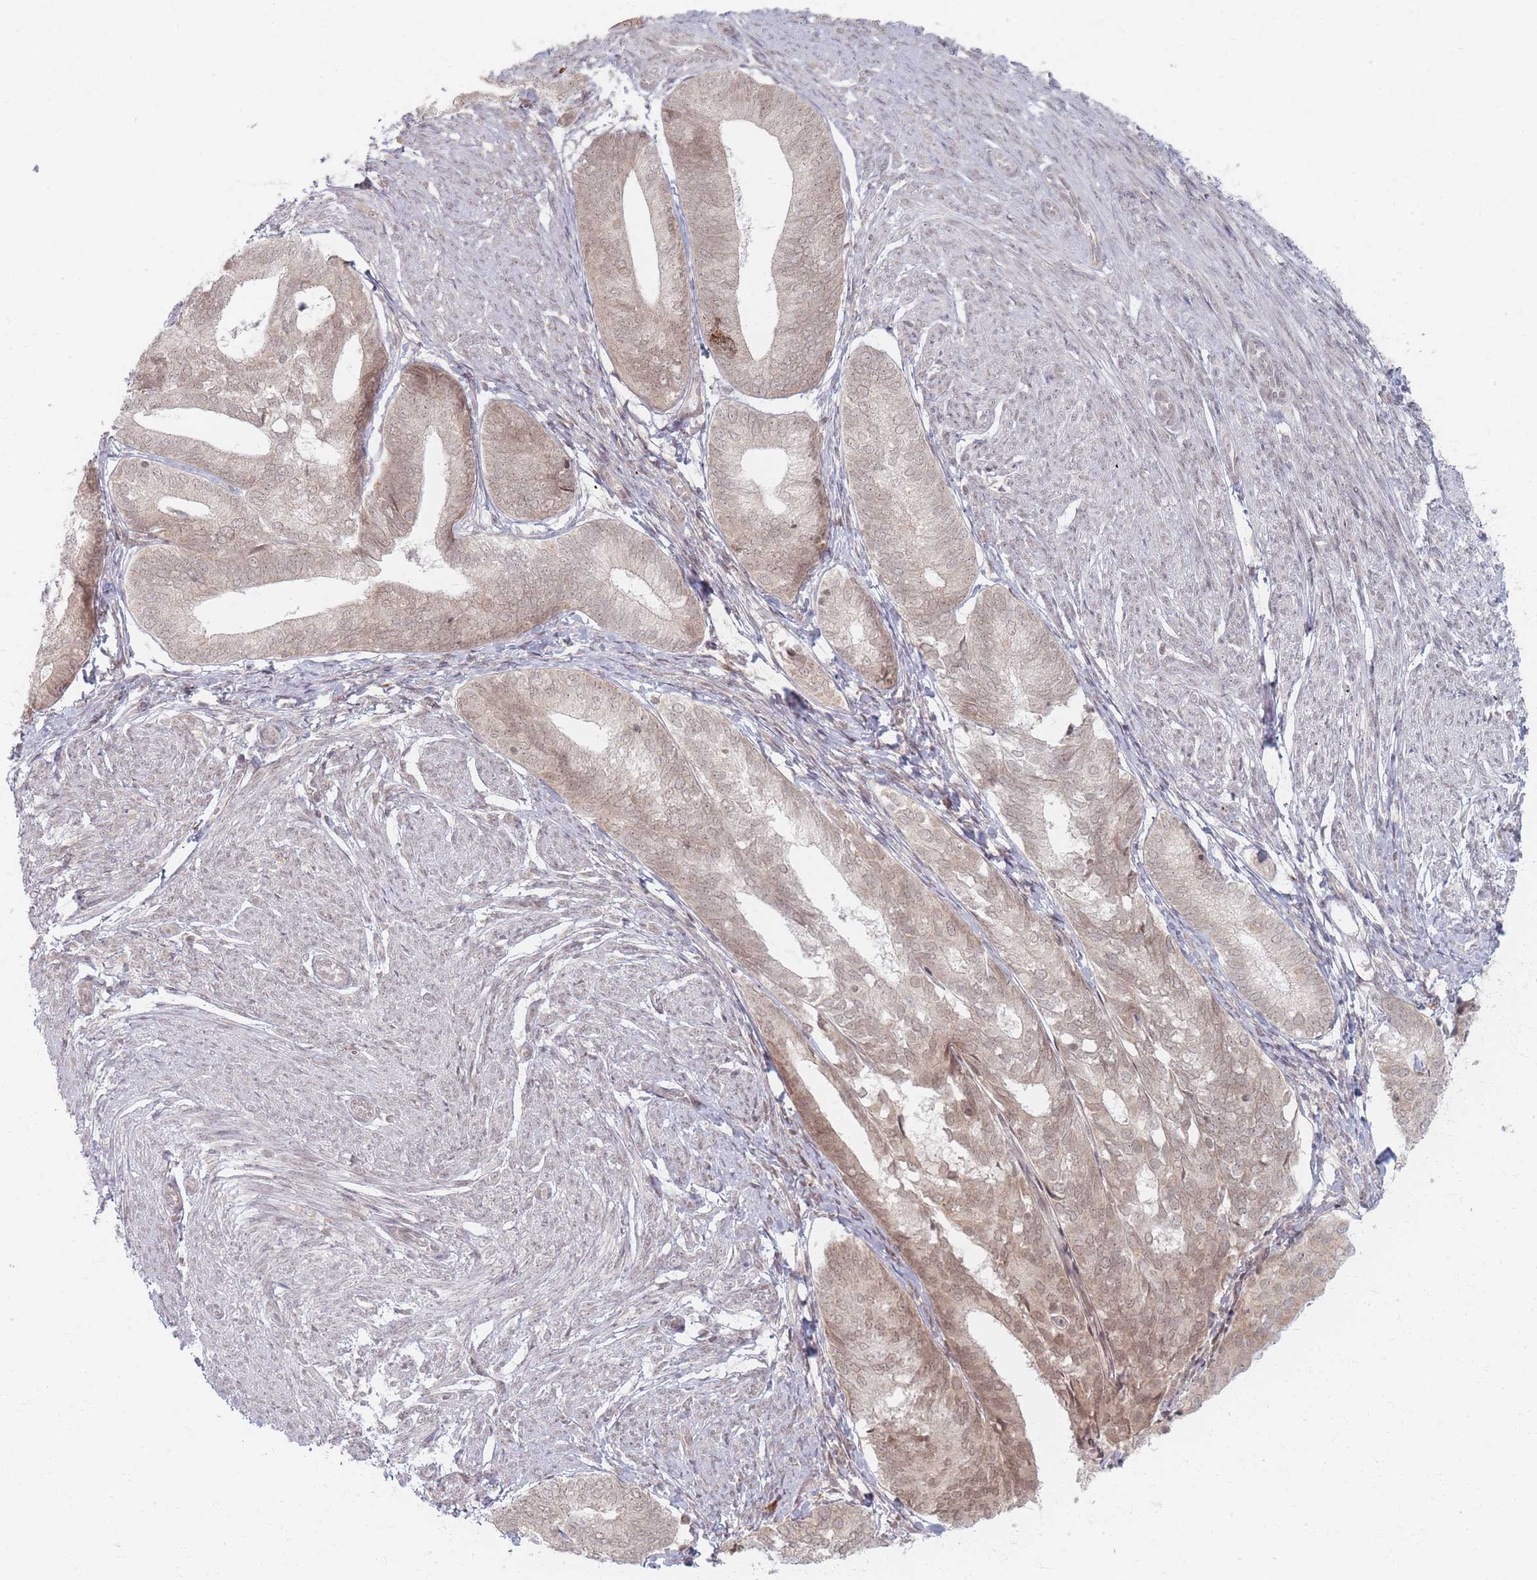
{"staining": {"intensity": "weak", "quantity": ">75%", "location": "cytoplasmic/membranous,nuclear"}, "tissue": "endometrial cancer", "cell_type": "Tumor cells", "image_type": "cancer", "snomed": [{"axis": "morphology", "description": "Adenocarcinoma, NOS"}, {"axis": "topography", "description": "Endometrium"}], "caption": "The photomicrograph exhibits immunohistochemical staining of endometrial adenocarcinoma. There is weak cytoplasmic/membranous and nuclear positivity is identified in about >75% of tumor cells.", "gene": "SPATA45", "patient": {"sex": "female", "age": 87}}